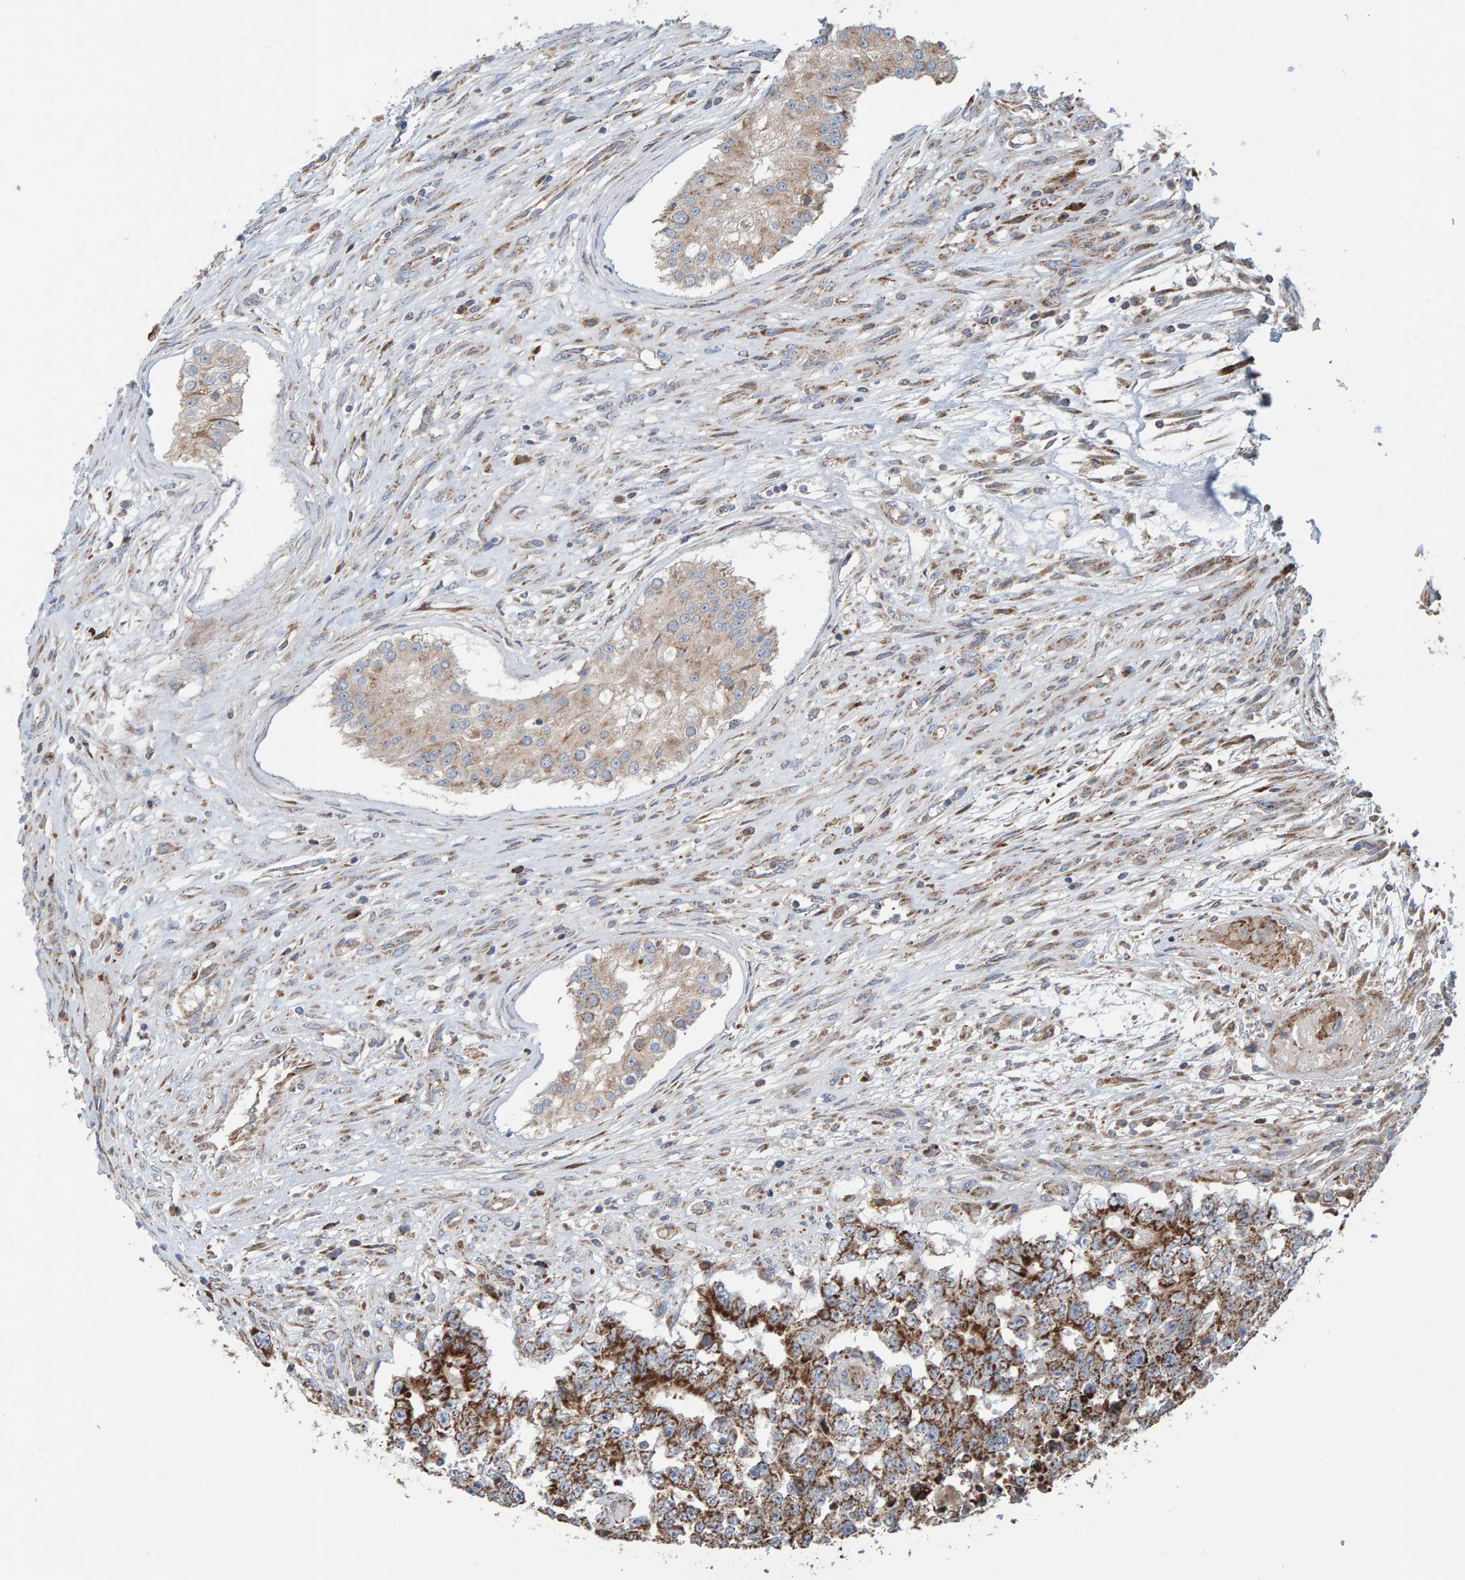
{"staining": {"intensity": "strong", "quantity": ">75%", "location": "cytoplasmic/membranous"}, "tissue": "testis cancer", "cell_type": "Tumor cells", "image_type": "cancer", "snomed": [{"axis": "morphology", "description": "Carcinoma, Embryonal, NOS"}, {"axis": "topography", "description": "Testis"}], "caption": "Brown immunohistochemical staining in testis embryonal carcinoma reveals strong cytoplasmic/membranous positivity in about >75% of tumor cells.", "gene": "MRPL45", "patient": {"sex": "male", "age": 25}}